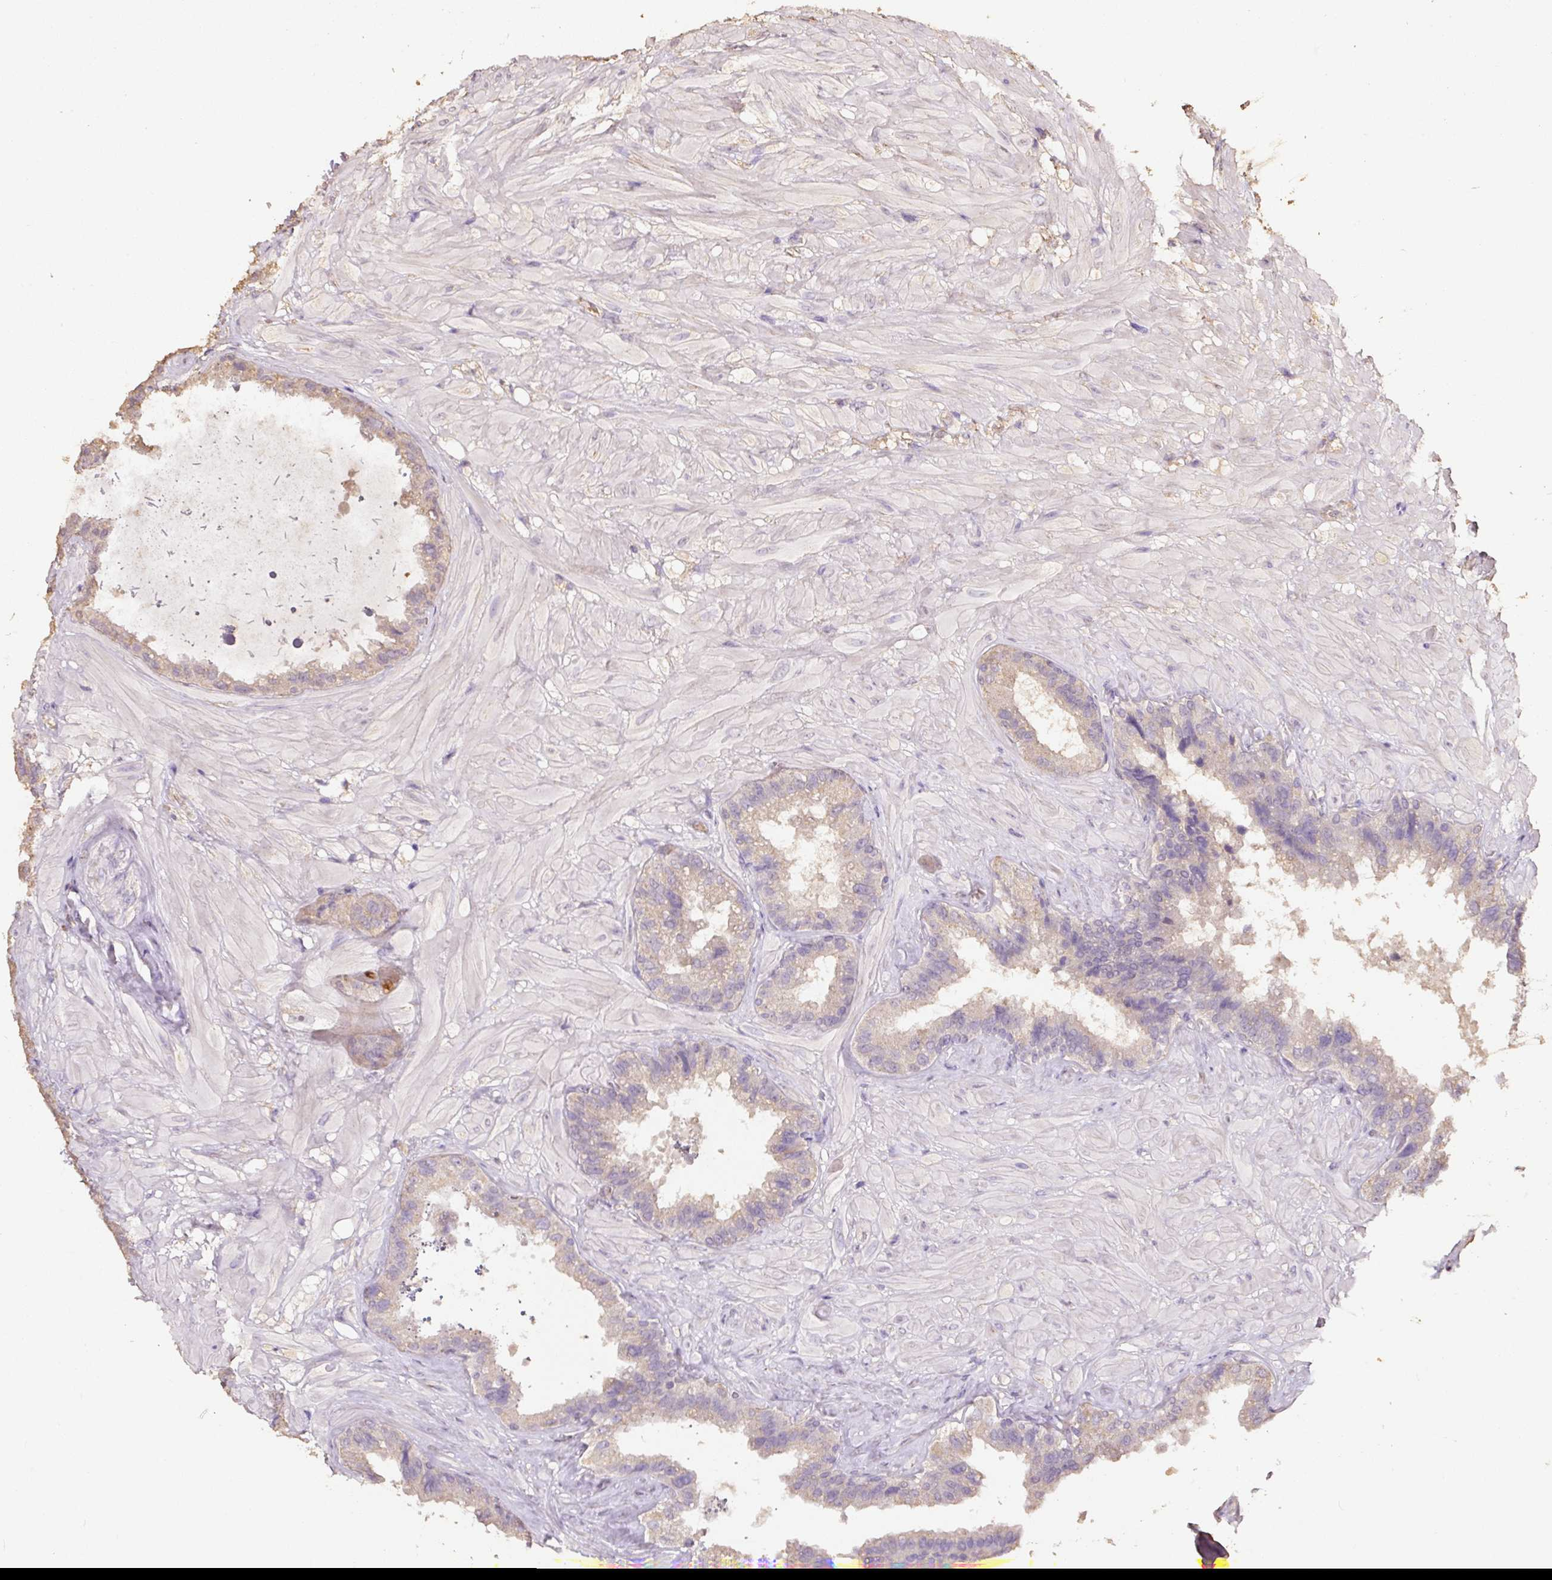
{"staining": {"intensity": "weak", "quantity": ">75%", "location": "cytoplasmic/membranous"}, "tissue": "seminal vesicle", "cell_type": "Glandular cells", "image_type": "normal", "snomed": [{"axis": "morphology", "description": "Normal tissue, NOS"}, {"axis": "topography", "description": "Seminal veicle"}, {"axis": "topography", "description": "Peripheral nerve tissue"}], "caption": "A brown stain shows weak cytoplasmic/membranous expression of a protein in glandular cells of normal human seminal vesicle. The staining was performed using DAB to visualize the protein expression in brown, while the nuclei were stained in blue with hematoxylin (Magnification: 20x).", "gene": "HERC2", "patient": {"sex": "male", "age": 76}}